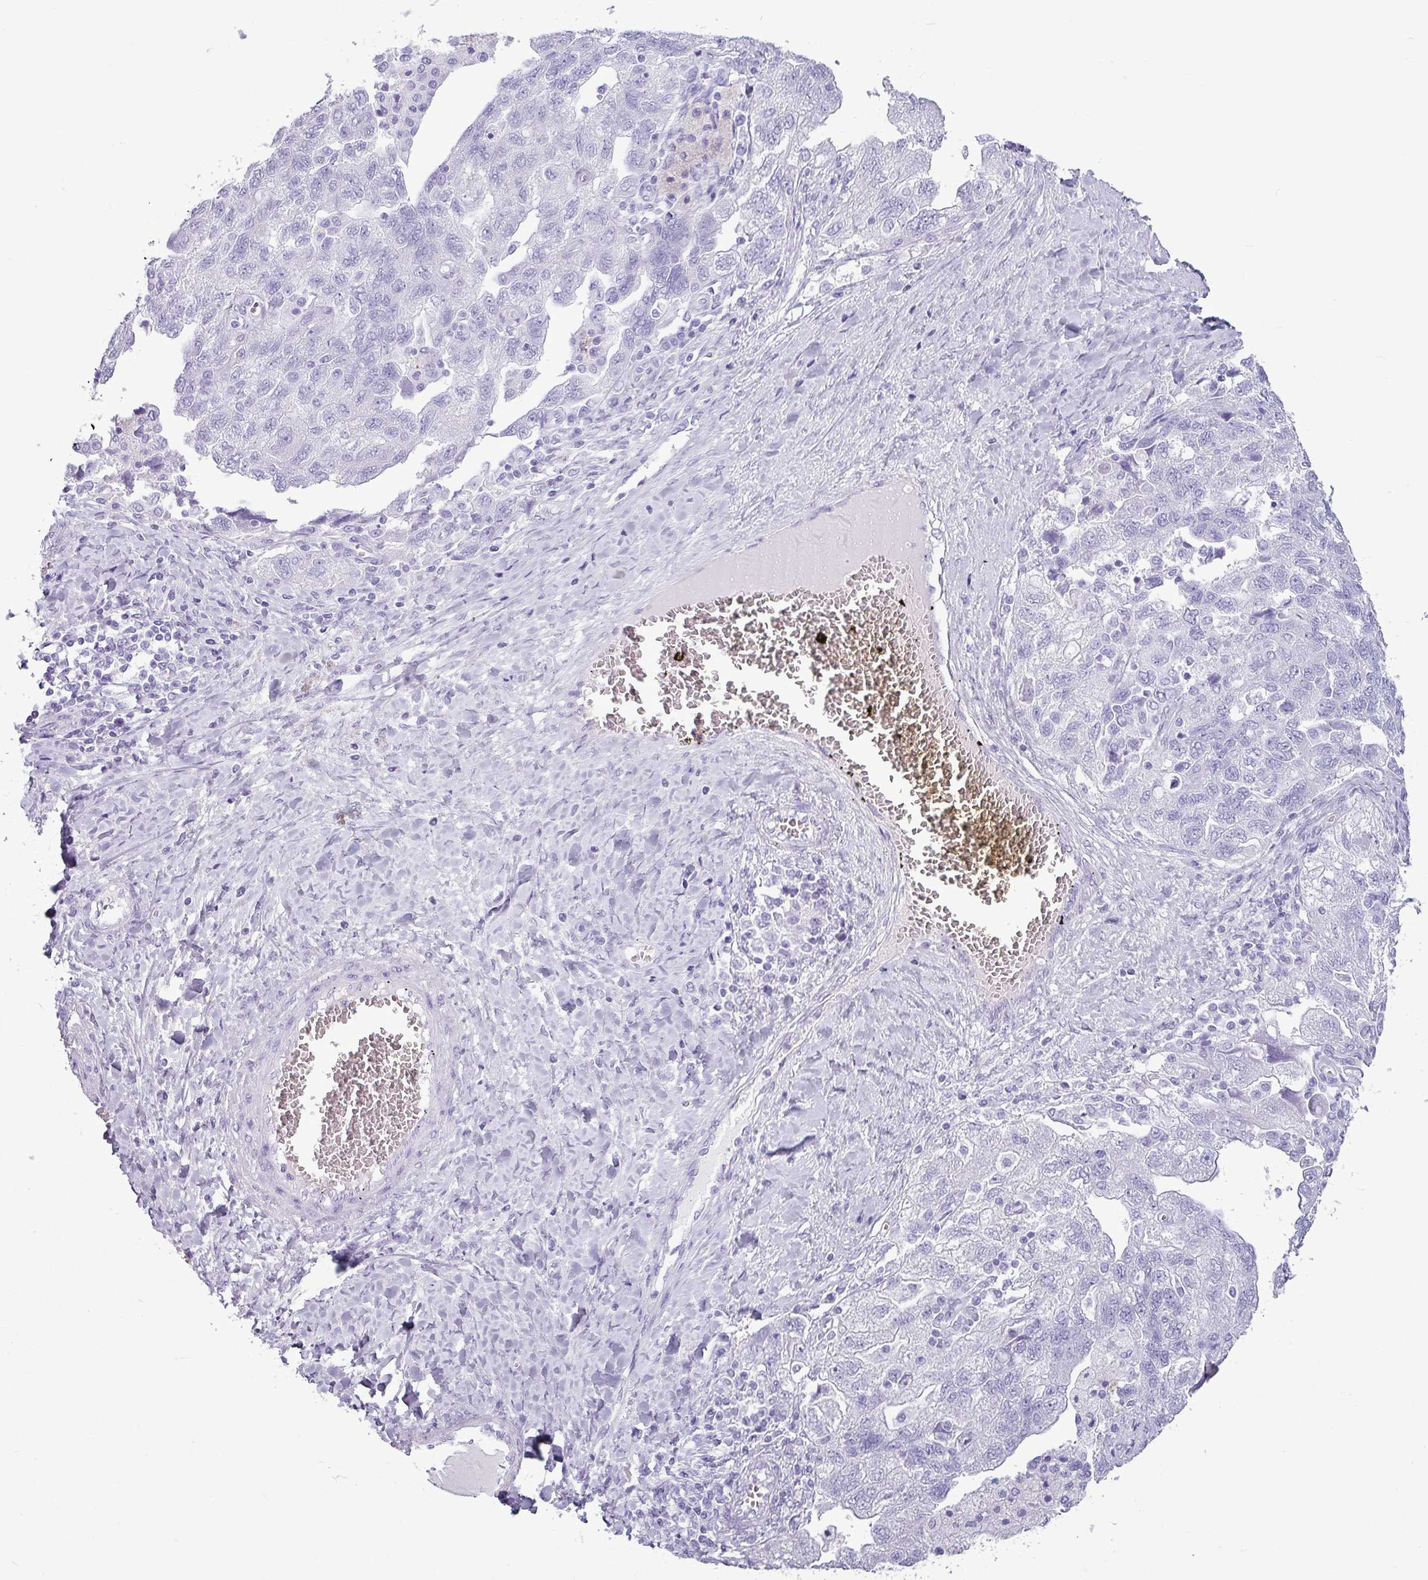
{"staining": {"intensity": "negative", "quantity": "none", "location": "none"}, "tissue": "ovarian cancer", "cell_type": "Tumor cells", "image_type": "cancer", "snomed": [{"axis": "morphology", "description": "Carcinoma, NOS"}, {"axis": "morphology", "description": "Cystadenocarcinoma, serous, NOS"}, {"axis": "topography", "description": "Ovary"}], "caption": "The immunohistochemistry (IHC) histopathology image has no significant expression in tumor cells of ovarian cancer (serous cystadenocarcinoma) tissue.", "gene": "AMY1B", "patient": {"sex": "female", "age": 69}}